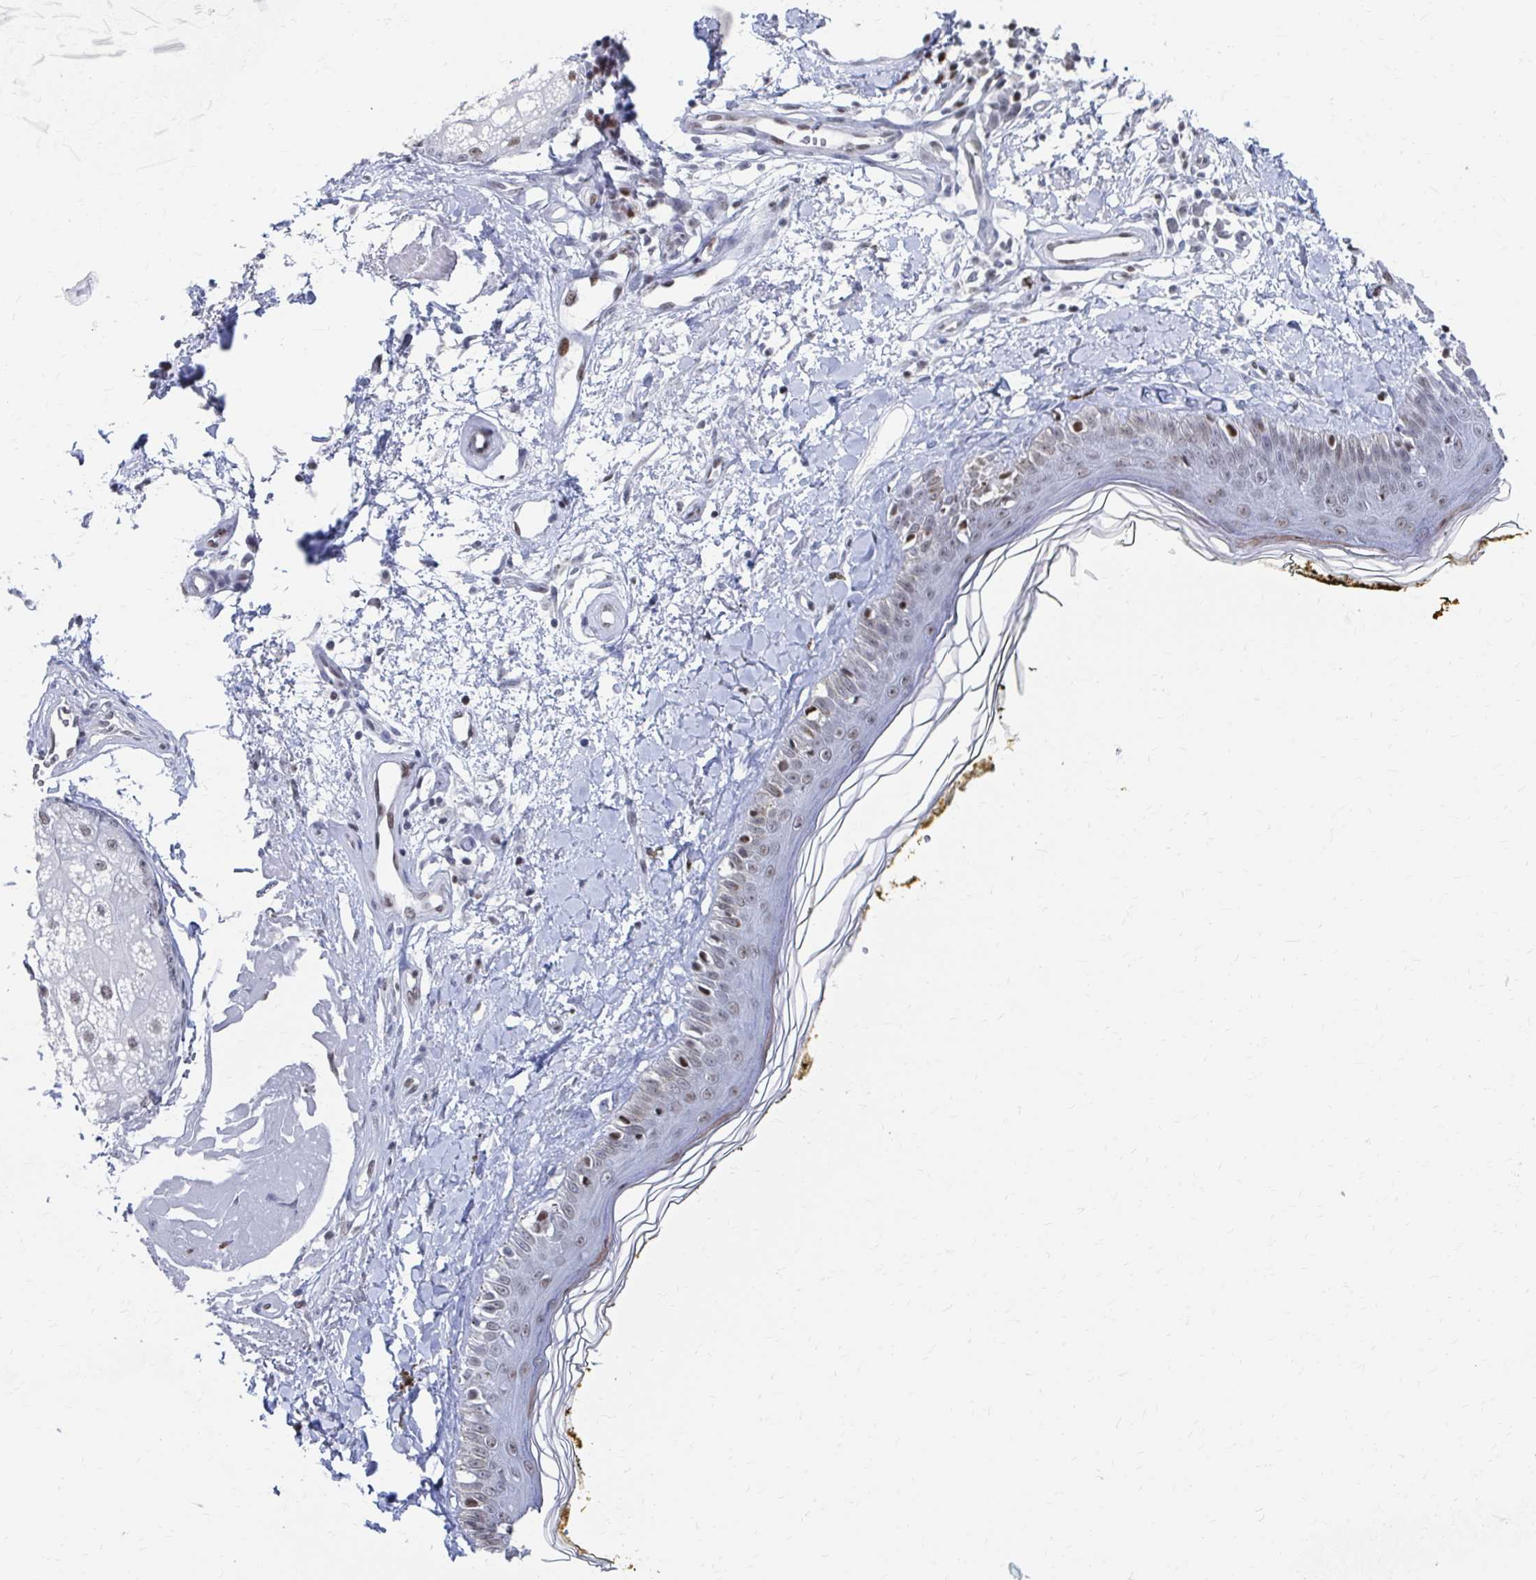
{"staining": {"intensity": "negative", "quantity": "none", "location": "none"}, "tissue": "skin", "cell_type": "Fibroblasts", "image_type": "normal", "snomed": [{"axis": "morphology", "description": "Normal tissue, NOS"}, {"axis": "topography", "description": "Skin"}], "caption": "IHC histopathology image of benign skin: human skin stained with DAB (3,3'-diaminobenzidine) displays no significant protein staining in fibroblasts.", "gene": "CDIN1", "patient": {"sex": "male", "age": 76}}